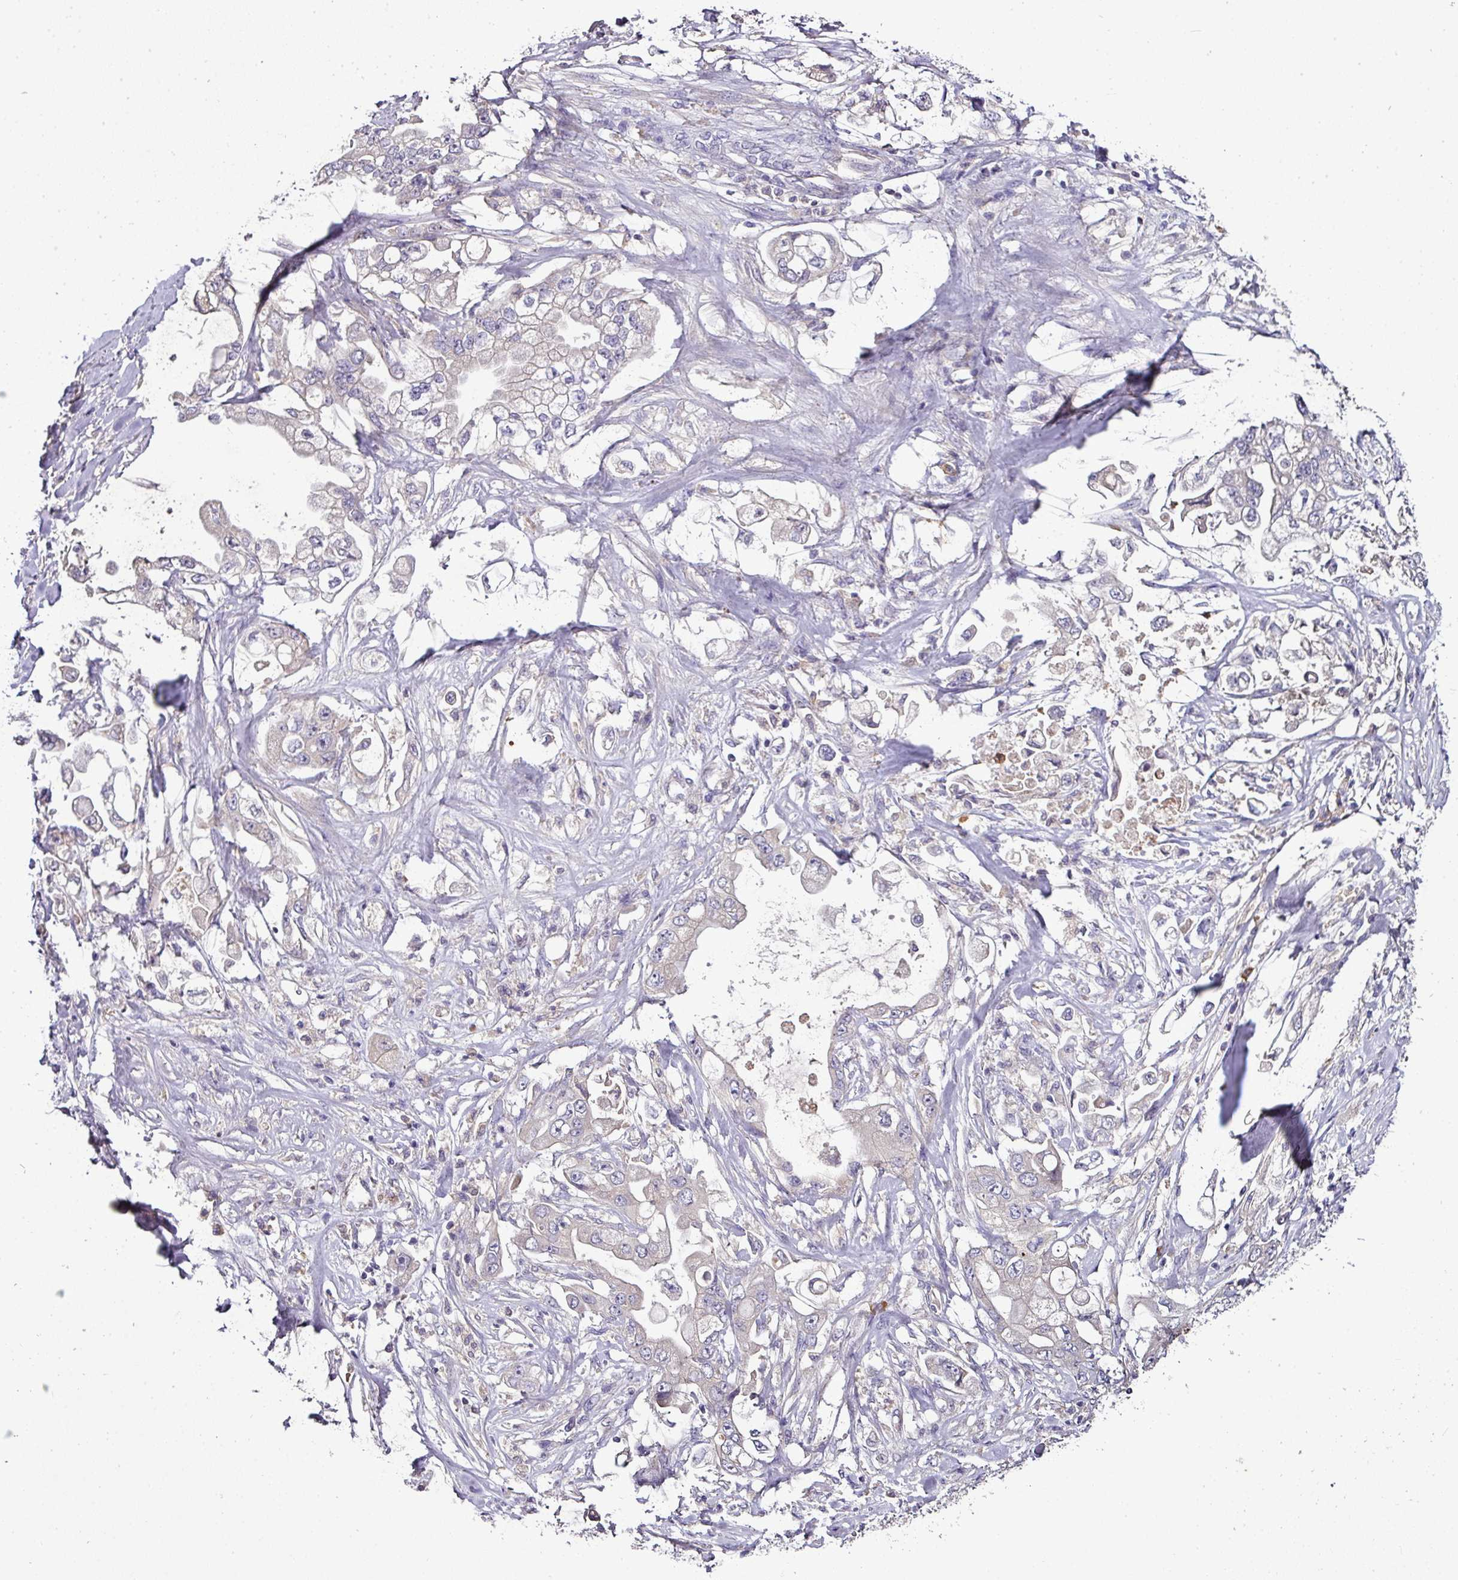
{"staining": {"intensity": "negative", "quantity": "none", "location": "none"}, "tissue": "stomach cancer", "cell_type": "Tumor cells", "image_type": "cancer", "snomed": [{"axis": "morphology", "description": "Adenocarcinoma, NOS"}, {"axis": "topography", "description": "Stomach"}], "caption": "Immunohistochemistry photomicrograph of stomach cancer (adenocarcinoma) stained for a protein (brown), which shows no staining in tumor cells.", "gene": "CAB39L", "patient": {"sex": "male", "age": 62}}